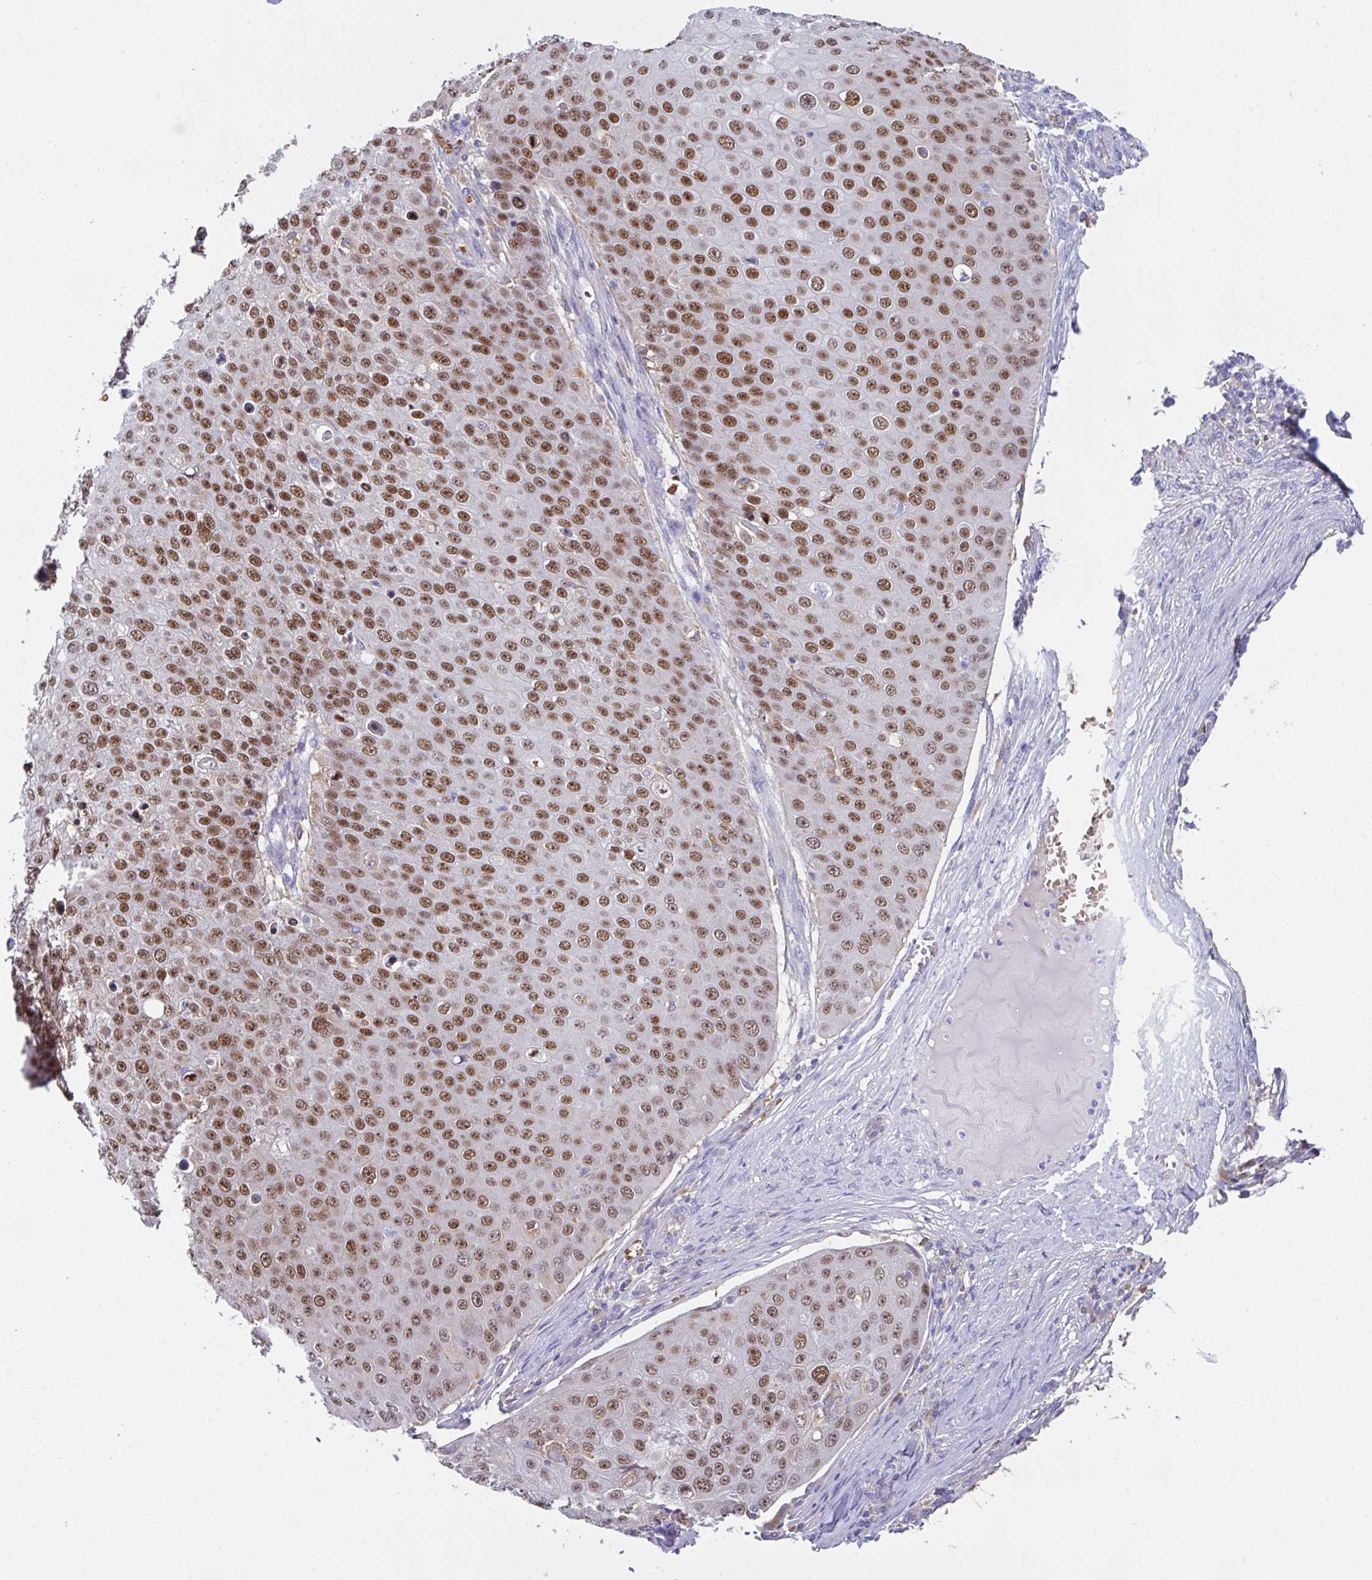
{"staining": {"intensity": "moderate", "quantity": ">75%", "location": "nuclear"}, "tissue": "skin cancer", "cell_type": "Tumor cells", "image_type": "cancer", "snomed": [{"axis": "morphology", "description": "Squamous cell carcinoma, NOS"}, {"axis": "topography", "description": "Skin"}], "caption": "The photomicrograph displays staining of skin squamous cell carcinoma, revealing moderate nuclear protein expression (brown color) within tumor cells. The staining was performed using DAB, with brown indicating positive protein expression. Nuclei are stained blue with hematoxylin.", "gene": "TFAP2C", "patient": {"sex": "male", "age": 71}}